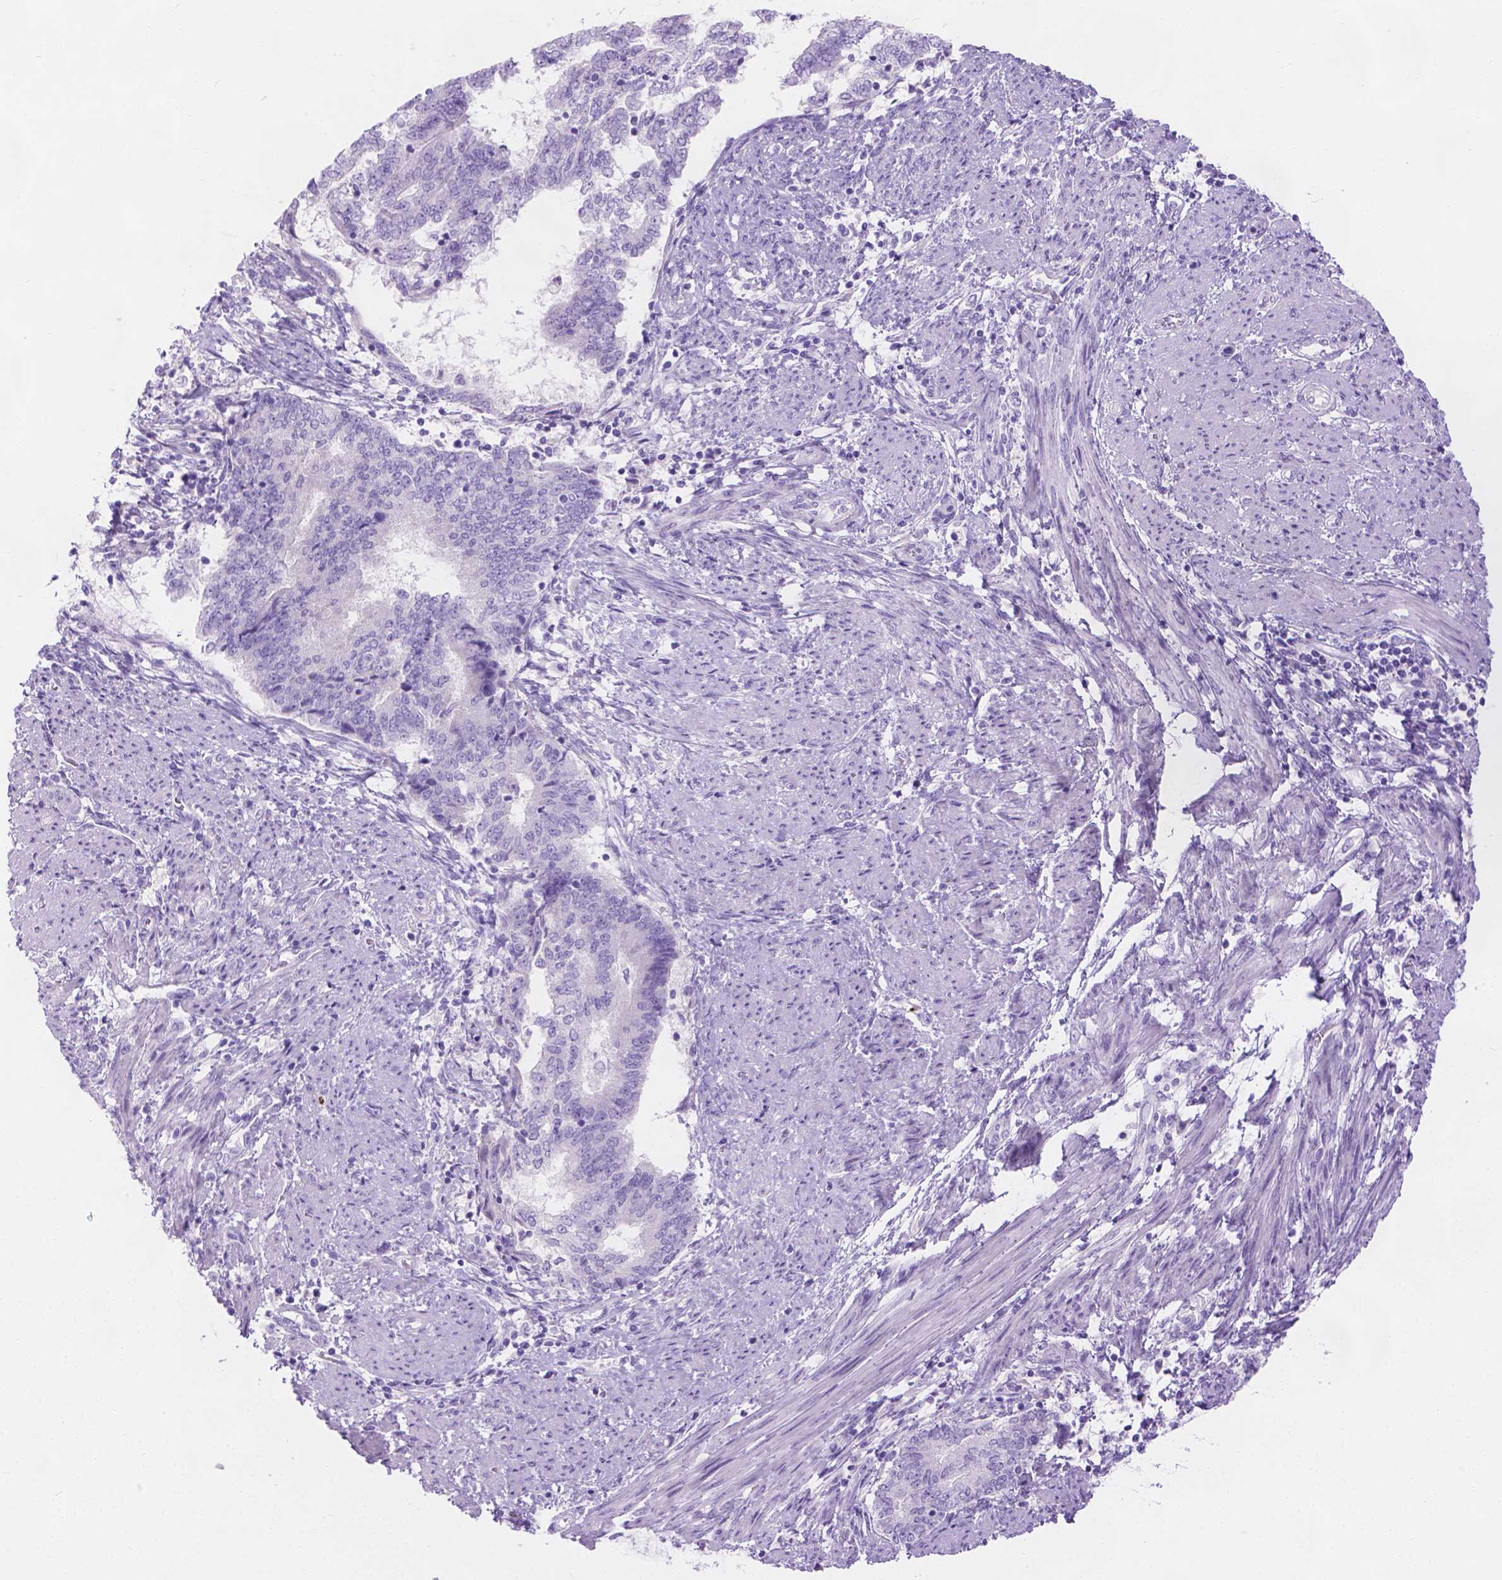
{"staining": {"intensity": "negative", "quantity": "none", "location": "none"}, "tissue": "endometrial cancer", "cell_type": "Tumor cells", "image_type": "cancer", "snomed": [{"axis": "morphology", "description": "Adenocarcinoma, NOS"}, {"axis": "topography", "description": "Endometrium"}], "caption": "This is an immunohistochemistry image of human endometrial cancer. There is no positivity in tumor cells.", "gene": "MLN", "patient": {"sex": "female", "age": 65}}